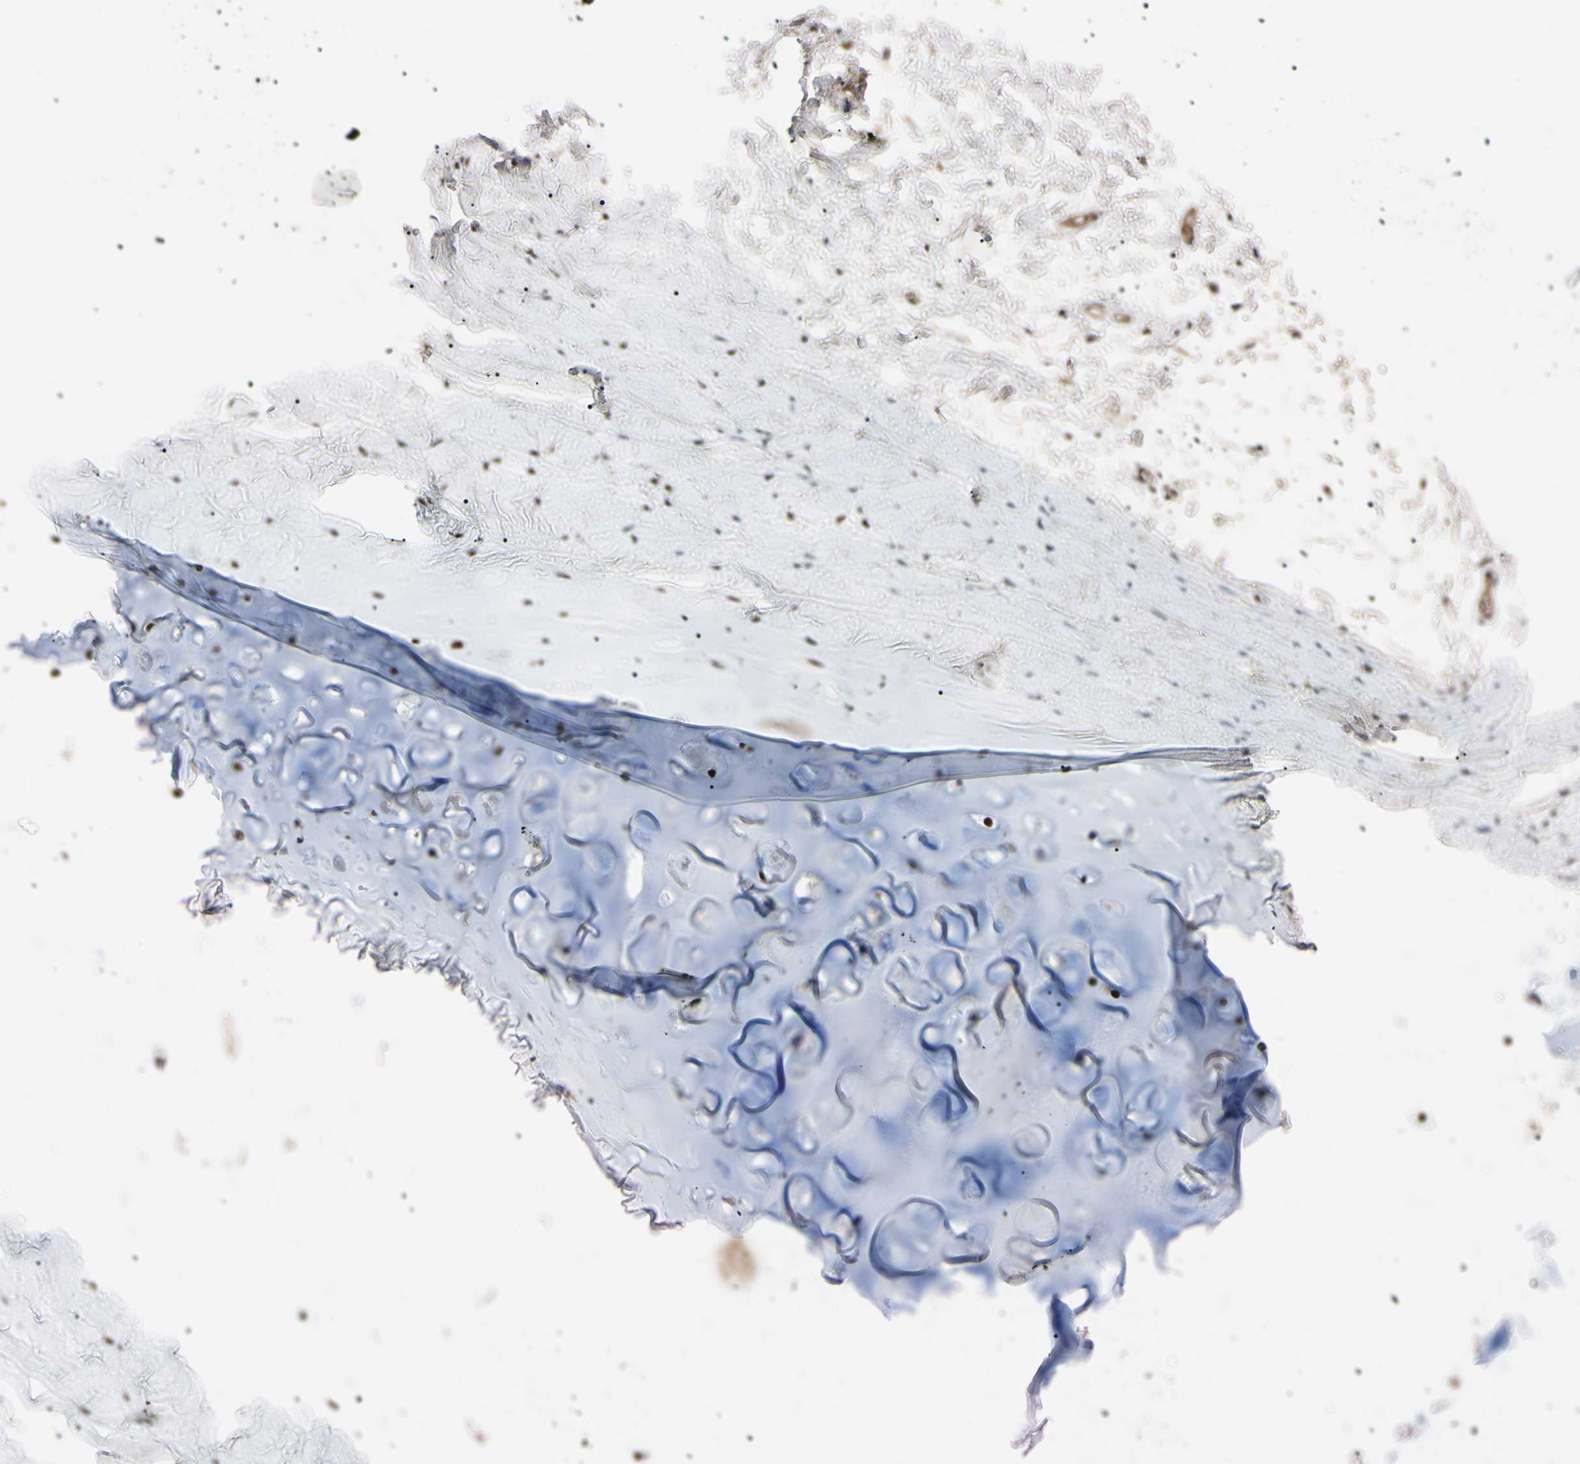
{"staining": {"intensity": "moderate", "quantity": "<25%", "location": "cytoplasmic/membranous,nuclear"}, "tissue": "adipose tissue", "cell_type": "Adipocytes", "image_type": "normal", "snomed": [{"axis": "morphology", "description": "Normal tissue, NOS"}, {"axis": "topography", "description": "Bronchus"}], "caption": "Immunohistochemical staining of unremarkable human adipose tissue shows <25% levels of moderate cytoplasmic/membranous,nuclear protein expression in approximately <25% of adipocytes. (DAB (3,3'-diaminobenzidine) IHC, brown staining for protein, blue staining for nuclei).", "gene": "YY1", "patient": {"sex": "female", "age": 73}}